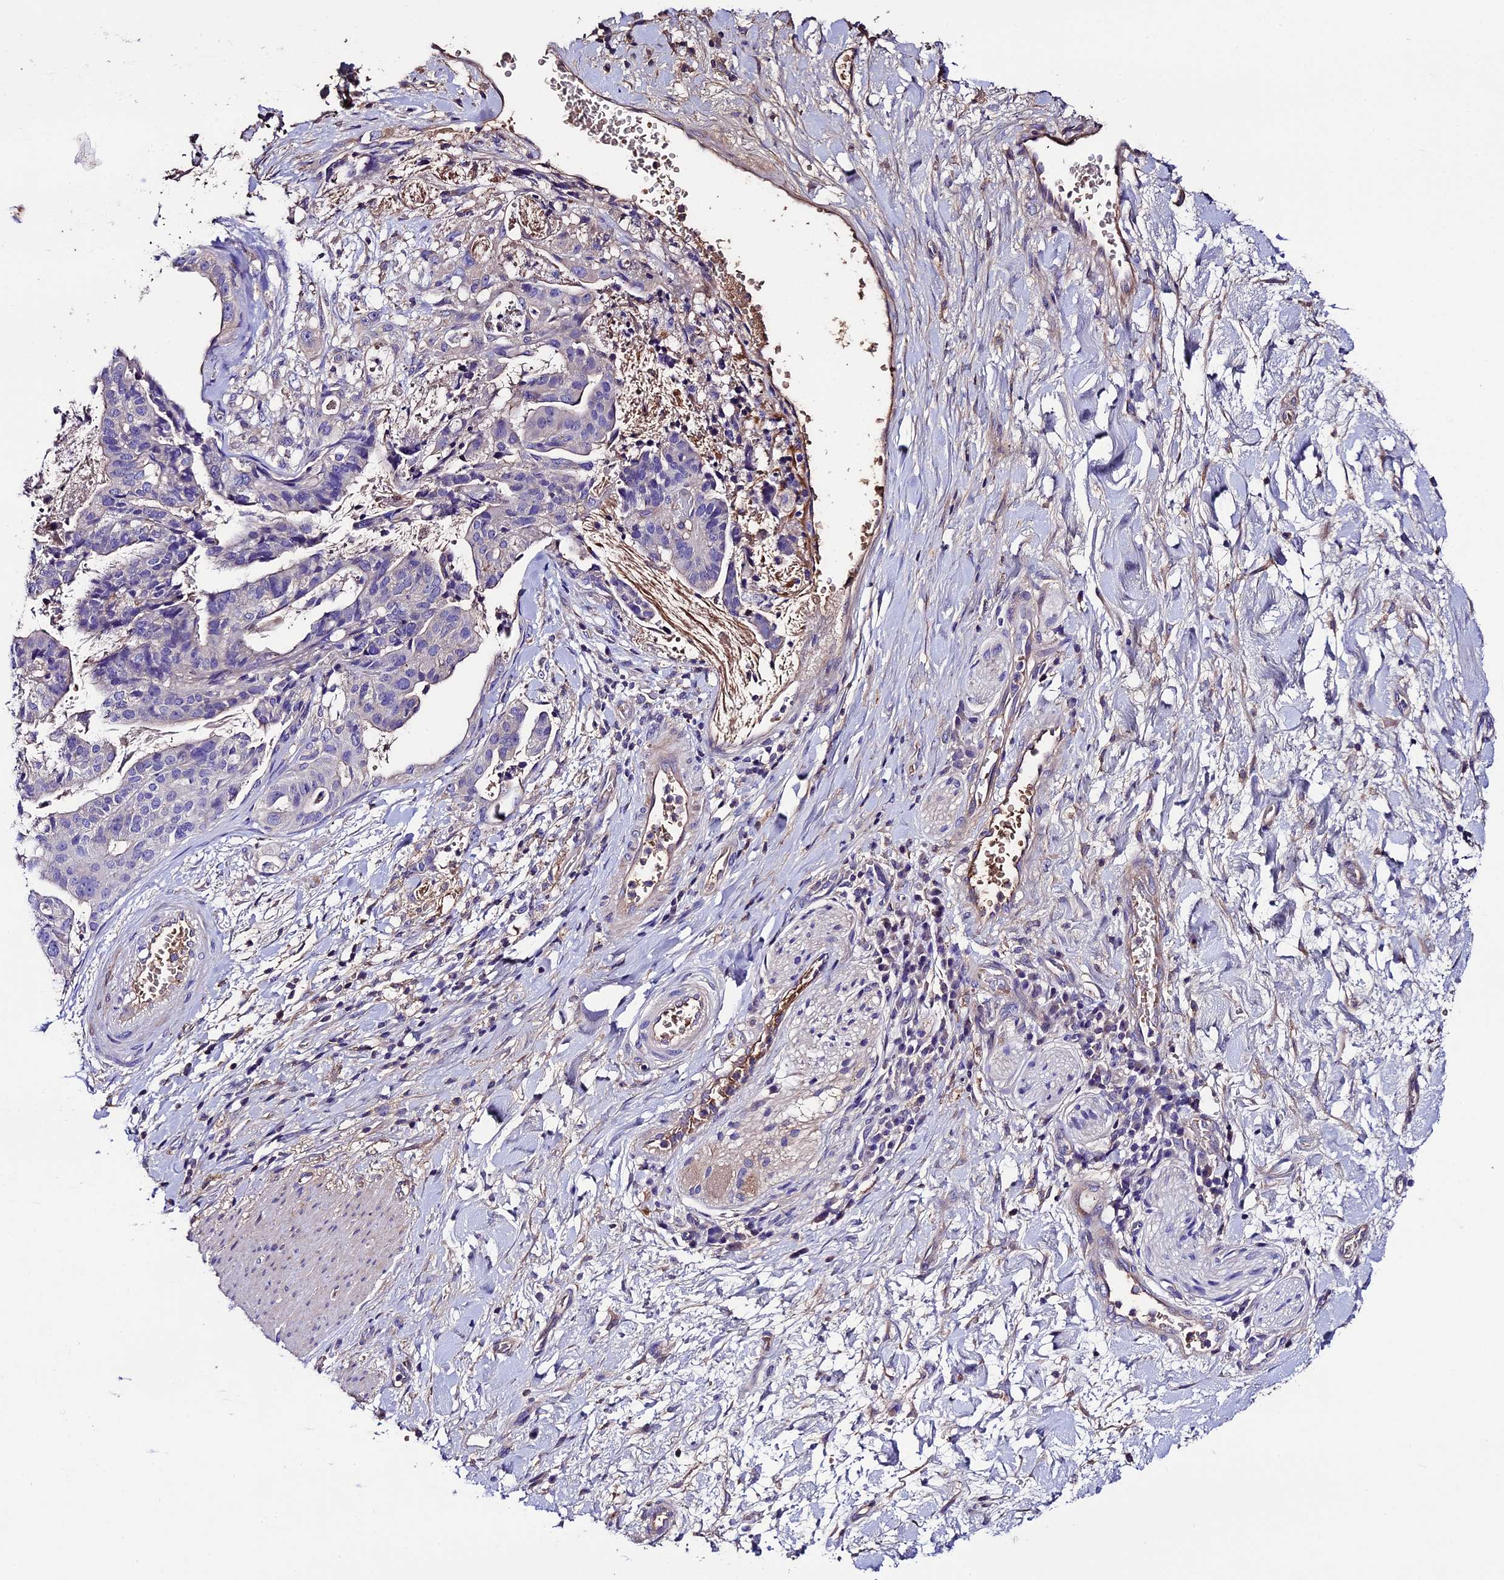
{"staining": {"intensity": "negative", "quantity": "none", "location": "none"}, "tissue": "stomach cancer", "cell_type": "Tumor cells", "image_type": "cancer", "snomed": [{"axis": "morphology", "description": "Adenocarcinoma, NOS"}, {"axis": "topography", "description": "Stomach"}], "caption": "Photomicrograph shows no significant protein staining in tumor cells of stomach cancer.", "gene": "TCP11L2", "patient": {"sex": "male", "age": 48}}